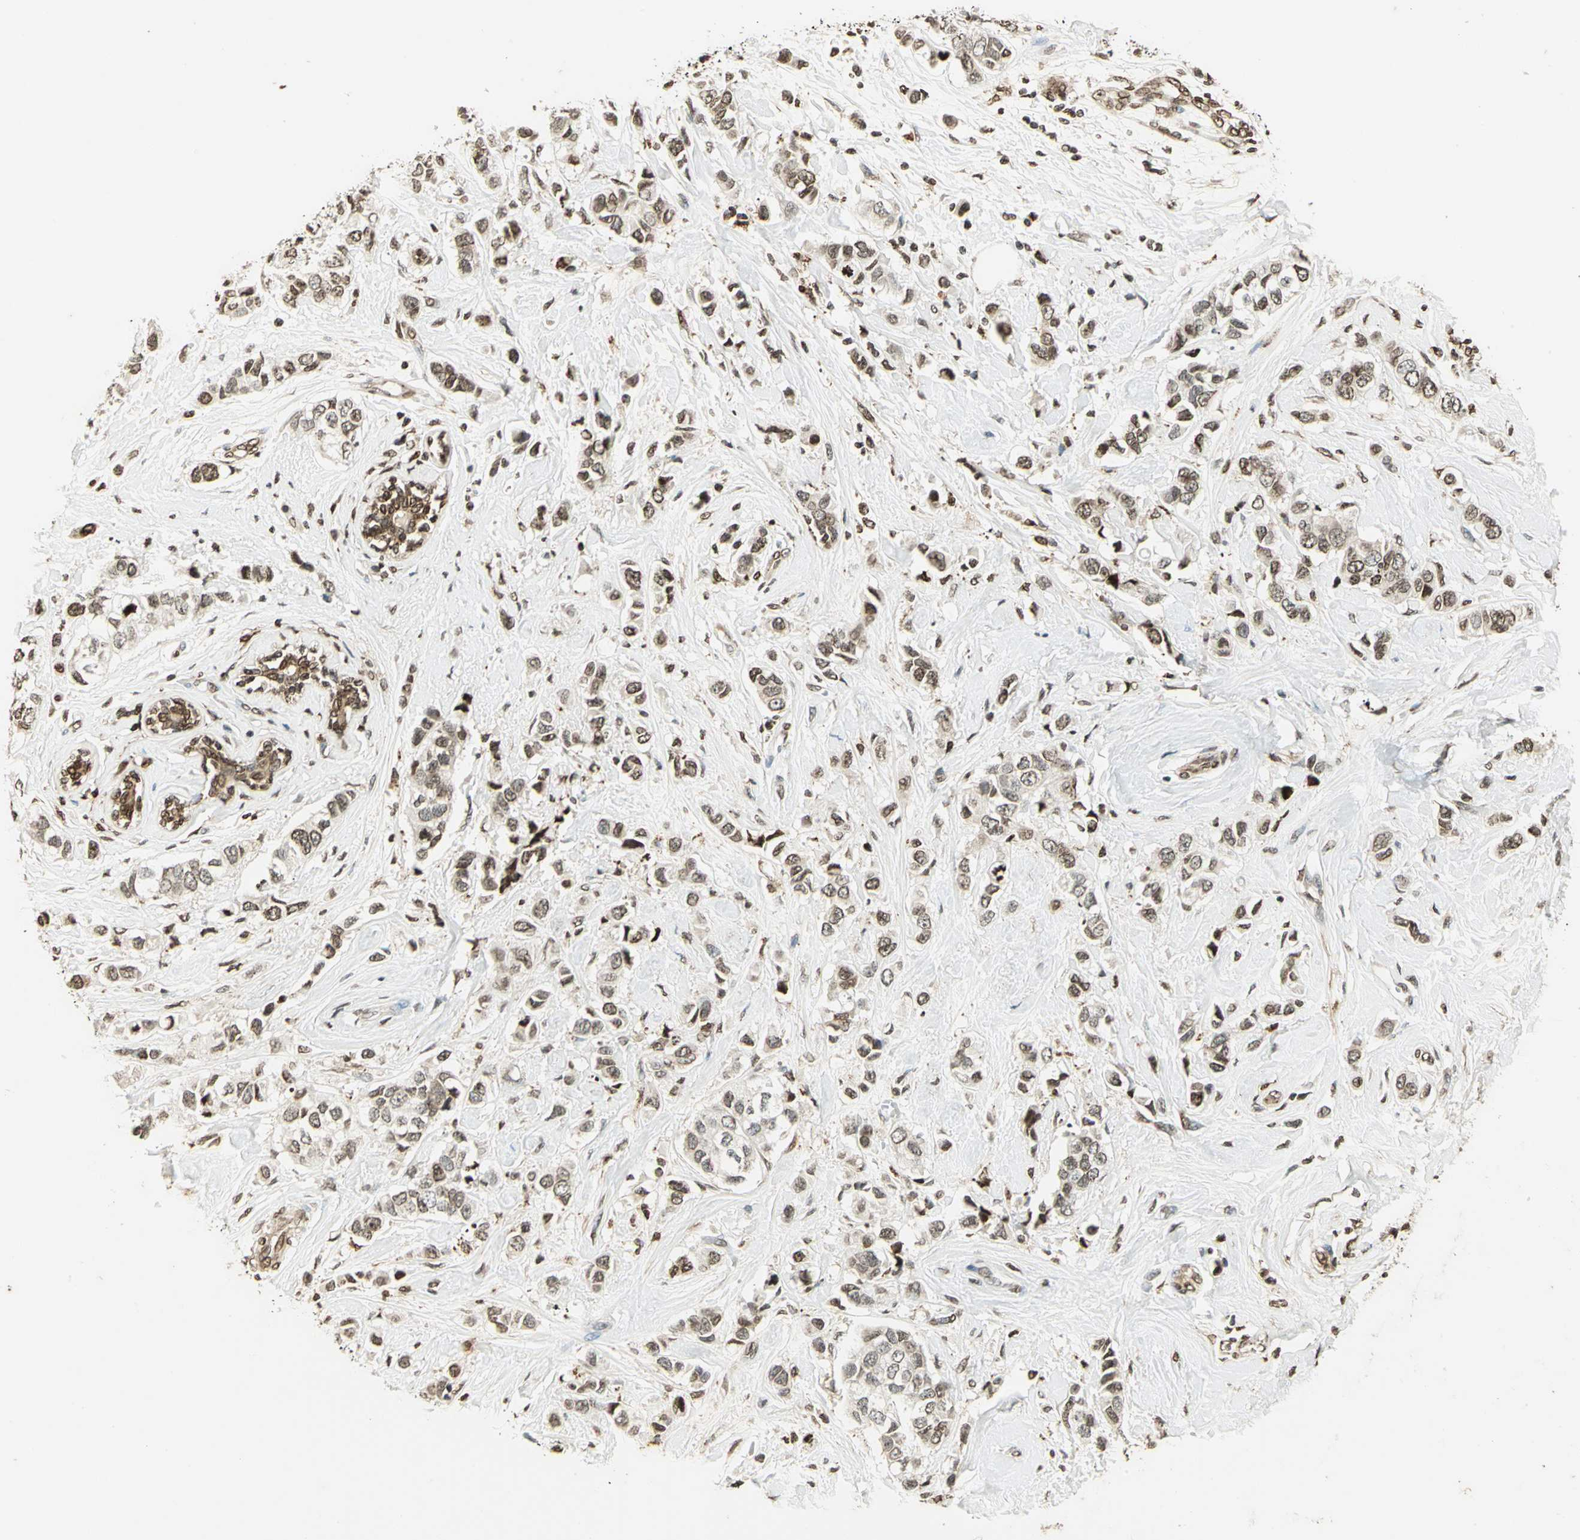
{"staining": {"intensity": "moderate", "quantity": ">75%", "location": "cytoplasmic/membranous,nuclear"}, "tissue": "breast cancer", "cell_type": "Tumor cells", "image_type": "cancer", "snomed": [{"axis": "morphology", "description": "Duct carcinoma"}, {"axis": "topography", "description": "Breast"}], "caption": "IHC of breast cancer demonstrates medium levels of moderate cytoplasmic/membranous and nuclear staining in approximately >75% of tumor cells.", "gene": "LGALS3", "patient": {"sex": "female", "age": 50}}